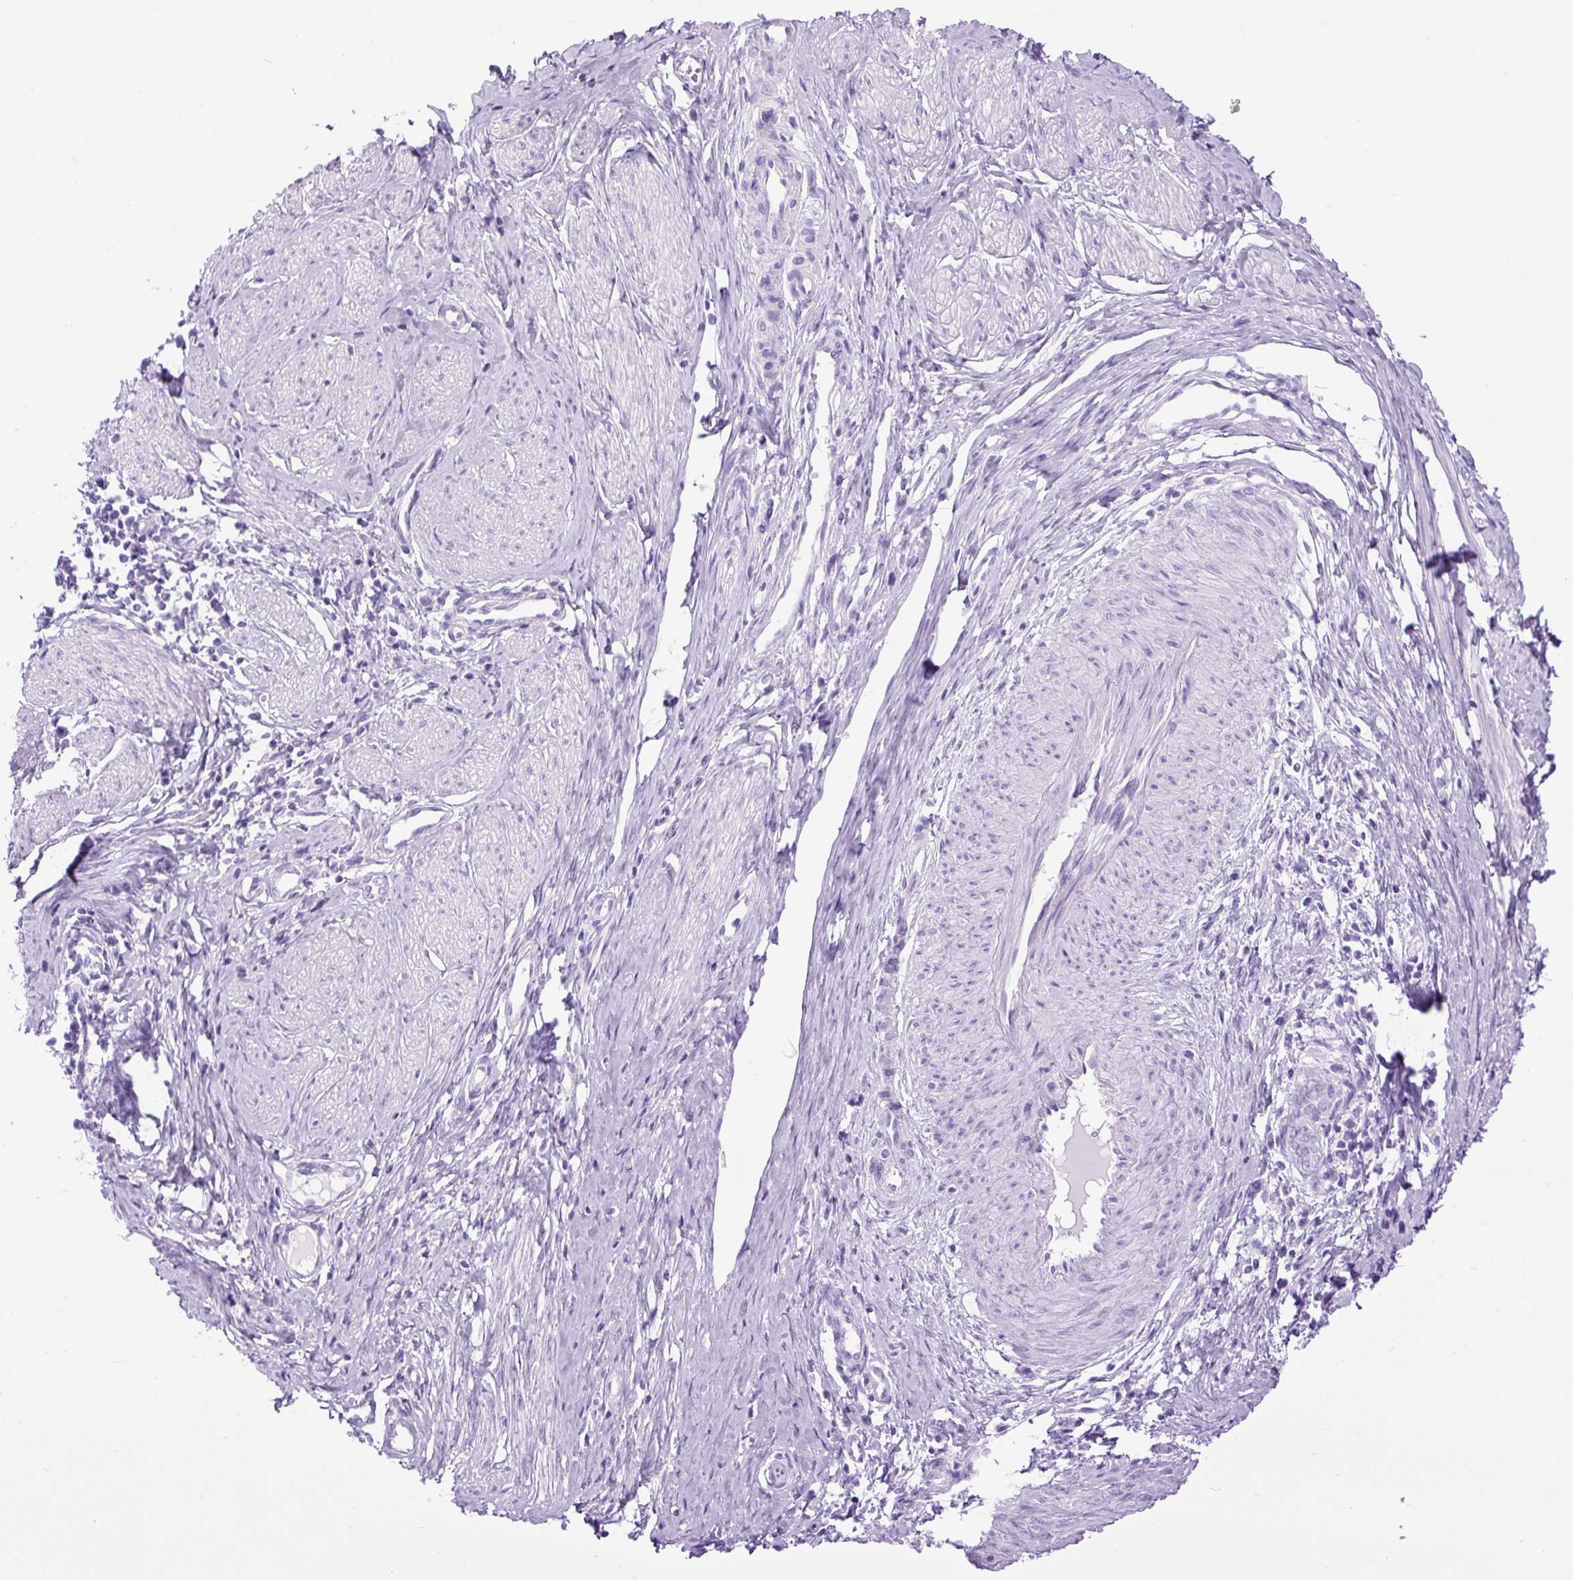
{"staining": {"intensity": "moderate", "quantity": "<25%", "location": "nuclear"}, "tissue": "cervical cancer", "cell_type": "Tumor cells", "image_type": "cancer", "snomed": [{"axis": "morphology", "description": "Adenocarcinoma, NOS"}, {"axis": "topography", "description": "Cervix"}], "caption": "The immunohistochemical stain labels moderate nuclear positivity in tumor cells of cervical adenocarcinoma tissue.", "gene": "RACGAP1", "patient": {"sex": "female", "age": 36}}